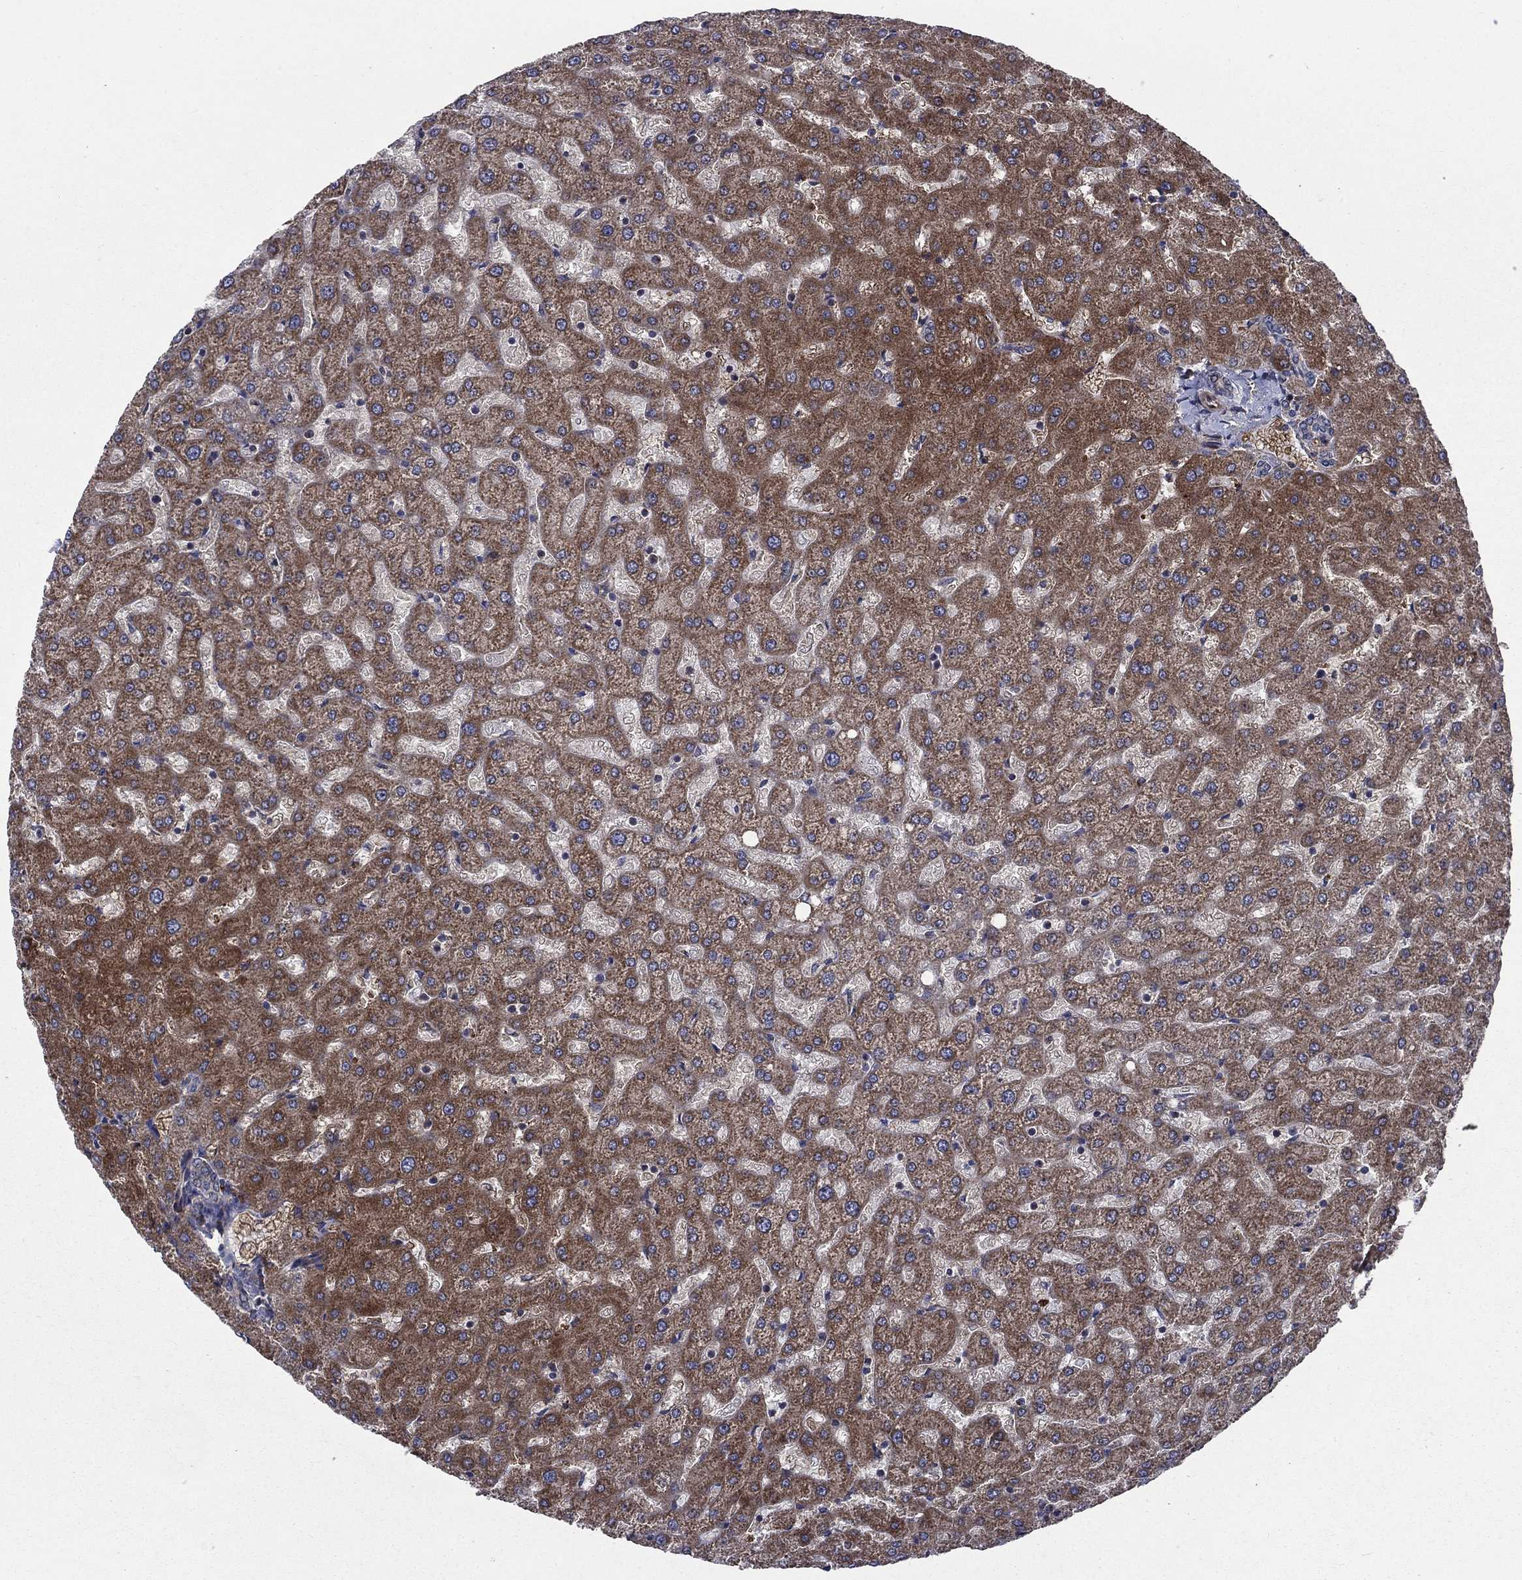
{"staining": {"intensity": "negative", "quantity": "none", "location": "none"}, "tissue": "liver", "cell_type": "Cholangiocytes", "image_type": "normal", "snomed": [{"axis": "morphology", "description": "Normal tissue, NOS"}, {"axis": "topography", "description": "Liver"}], "caption": "Immunohistochemical staining of unremarkable liver exhibits no significant staining in cholangiocytes. (DAB (3,3'-diaminobenzidine) IHC, high magnification).", "gene": "NDUFC1", "patient": {"sex": "female", "age": 50}}